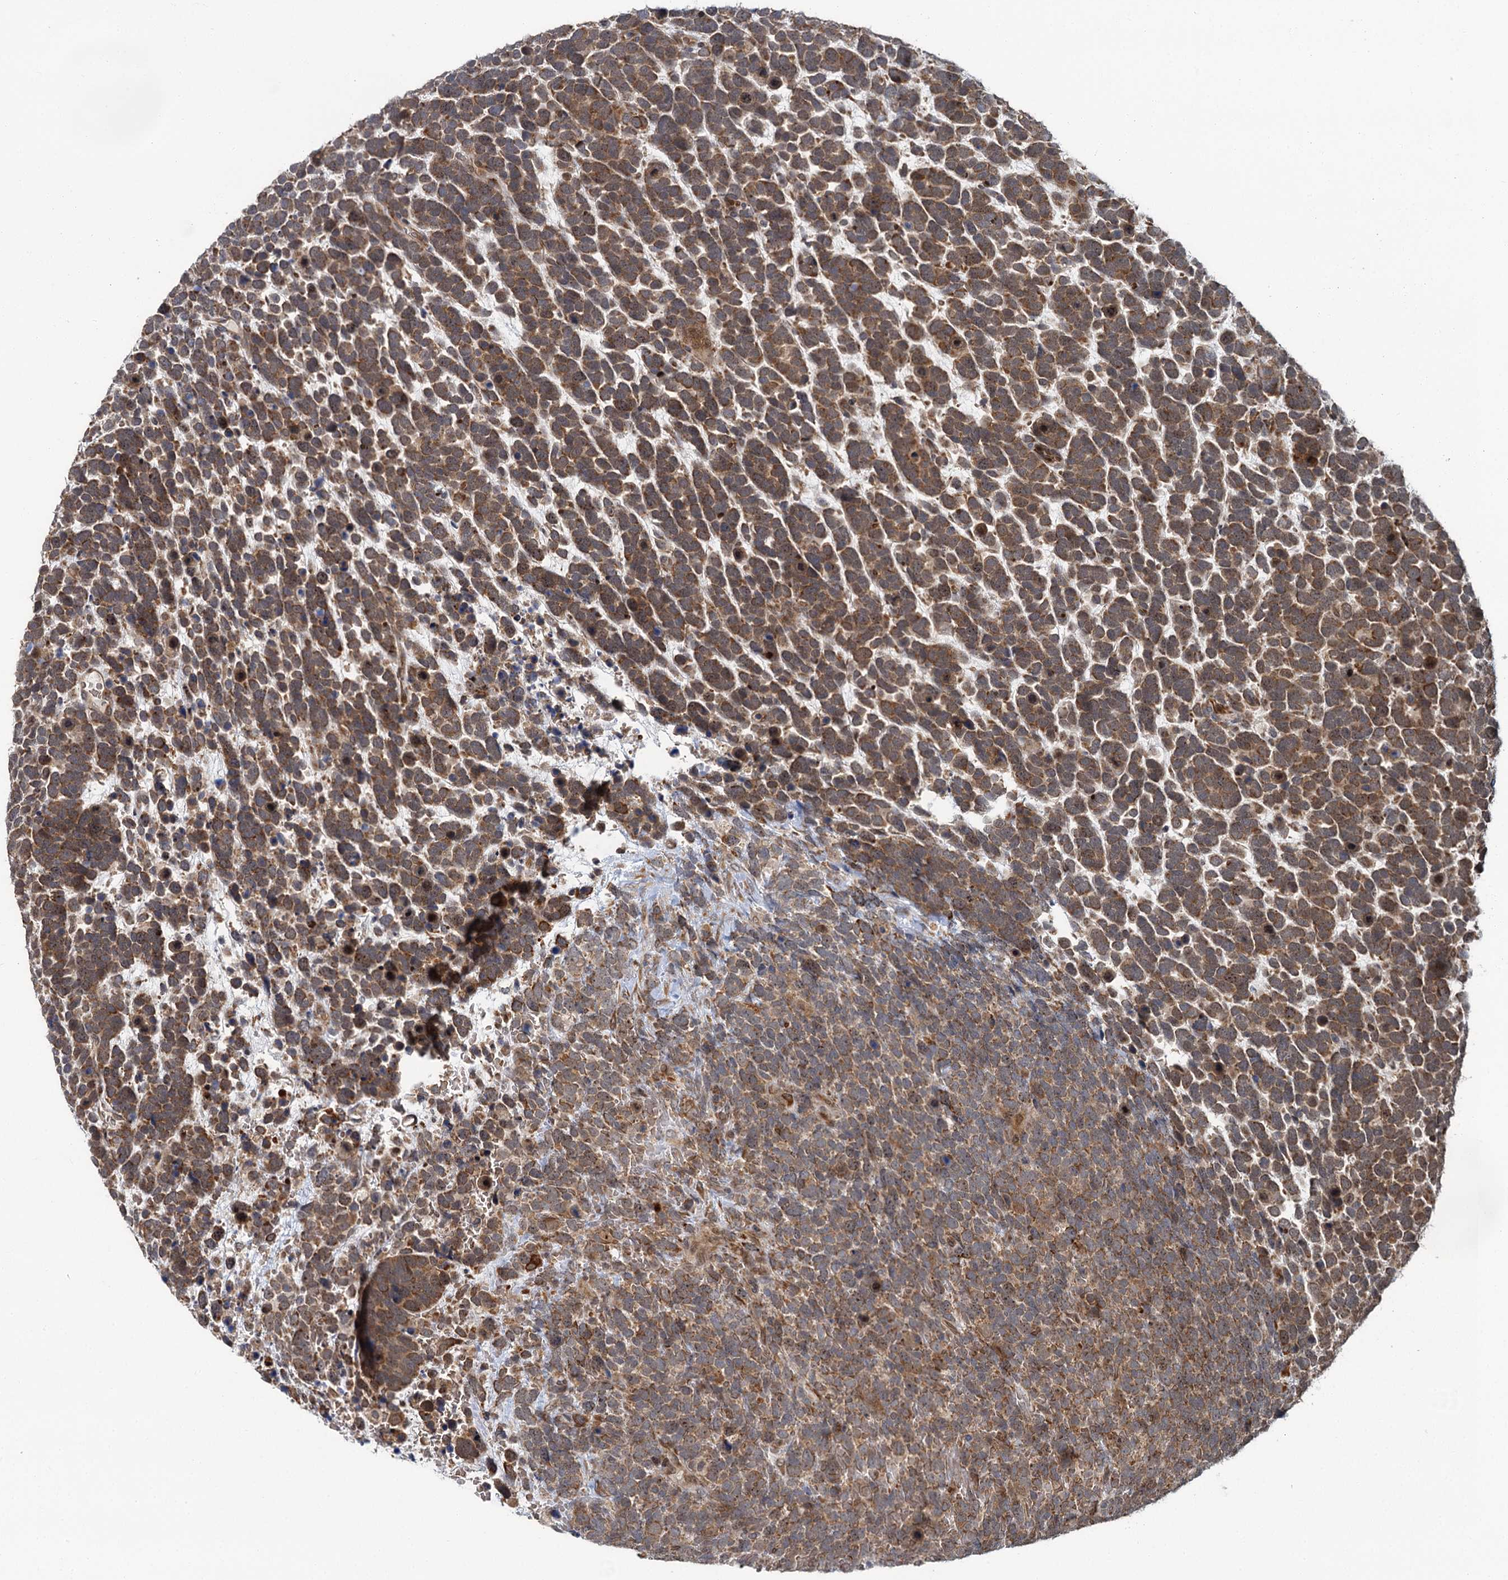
{"staining": {"intensity": "moderate", "quantity": ">75%", "location": "cytoplasmic/membranous"}, "tissue": "urothelial cancer", "cell_type": "Tumor cells", "image_type": "cancer", "snomed": [{"axis": "morphology", "description": "Urothelial carcinoma, High grade"}, {"axis": "topography", "description": "Urinary bladder"}], "caption": "DAB (3,3'-diaminobenzidine) immunohistochemical staining of urothelial cancer demonstrates moderate cytoplasmic/membranous protein expression in approximately >75% of tumor cells.", "gene": "APBA2", "patient": {"sex": "female", "age": 82}}